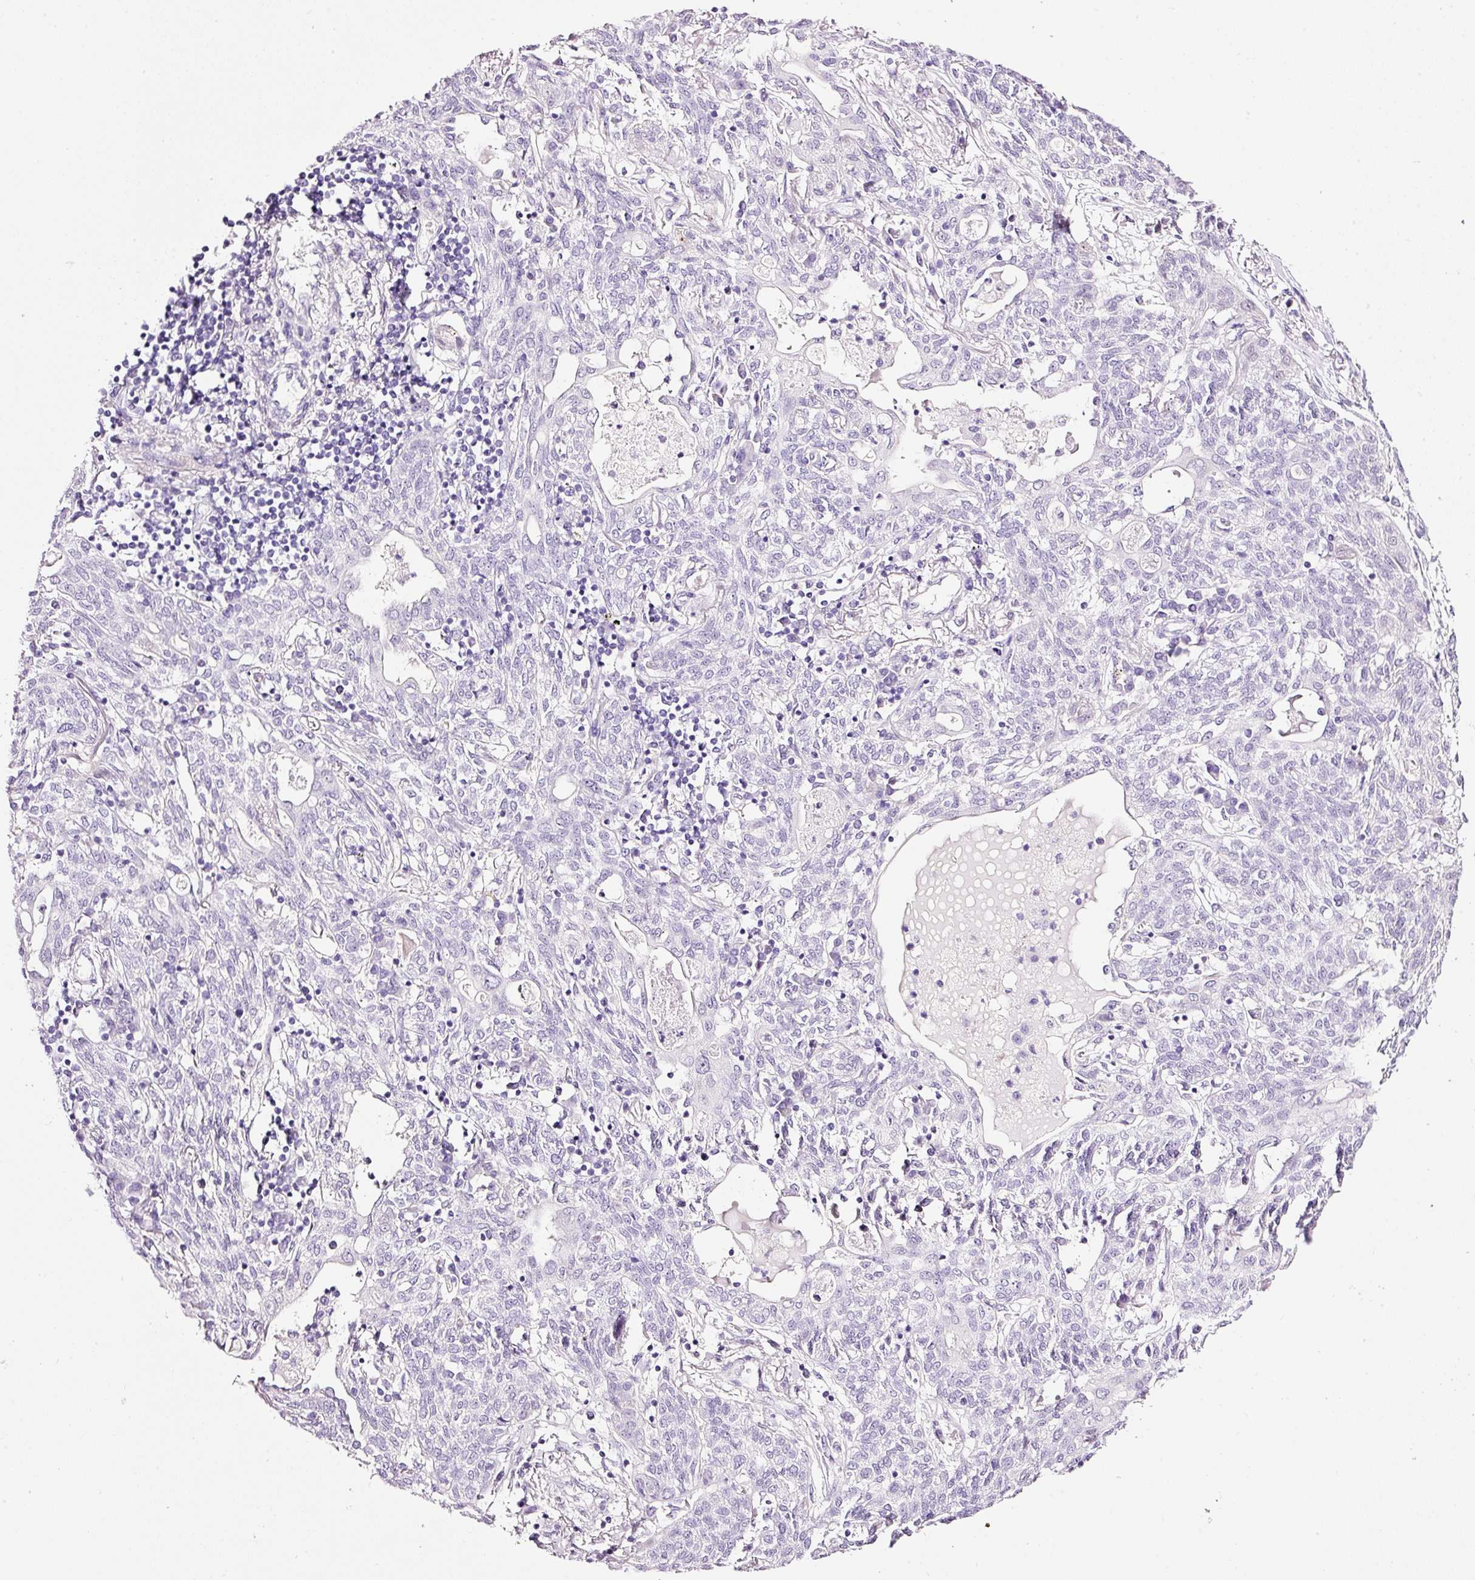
{"staining": {"intensity": "negative", "quantity": "none", "location": "none"}, "tissue": "lung cancer", "cell_type": "Tumor cells", "image_type": "cancer", "snomed": [{"axis": "morphology", "description": "Squamous cell carcinoma, NOS"}, {"axis": "topography", "description": "Lung"}], "caption": "DAB immunohistochemical staining of lung cancer displays no significant positivity in tumor cells.", "gene": "RTF2", "patient": {"sex": "female", "age": 70}}